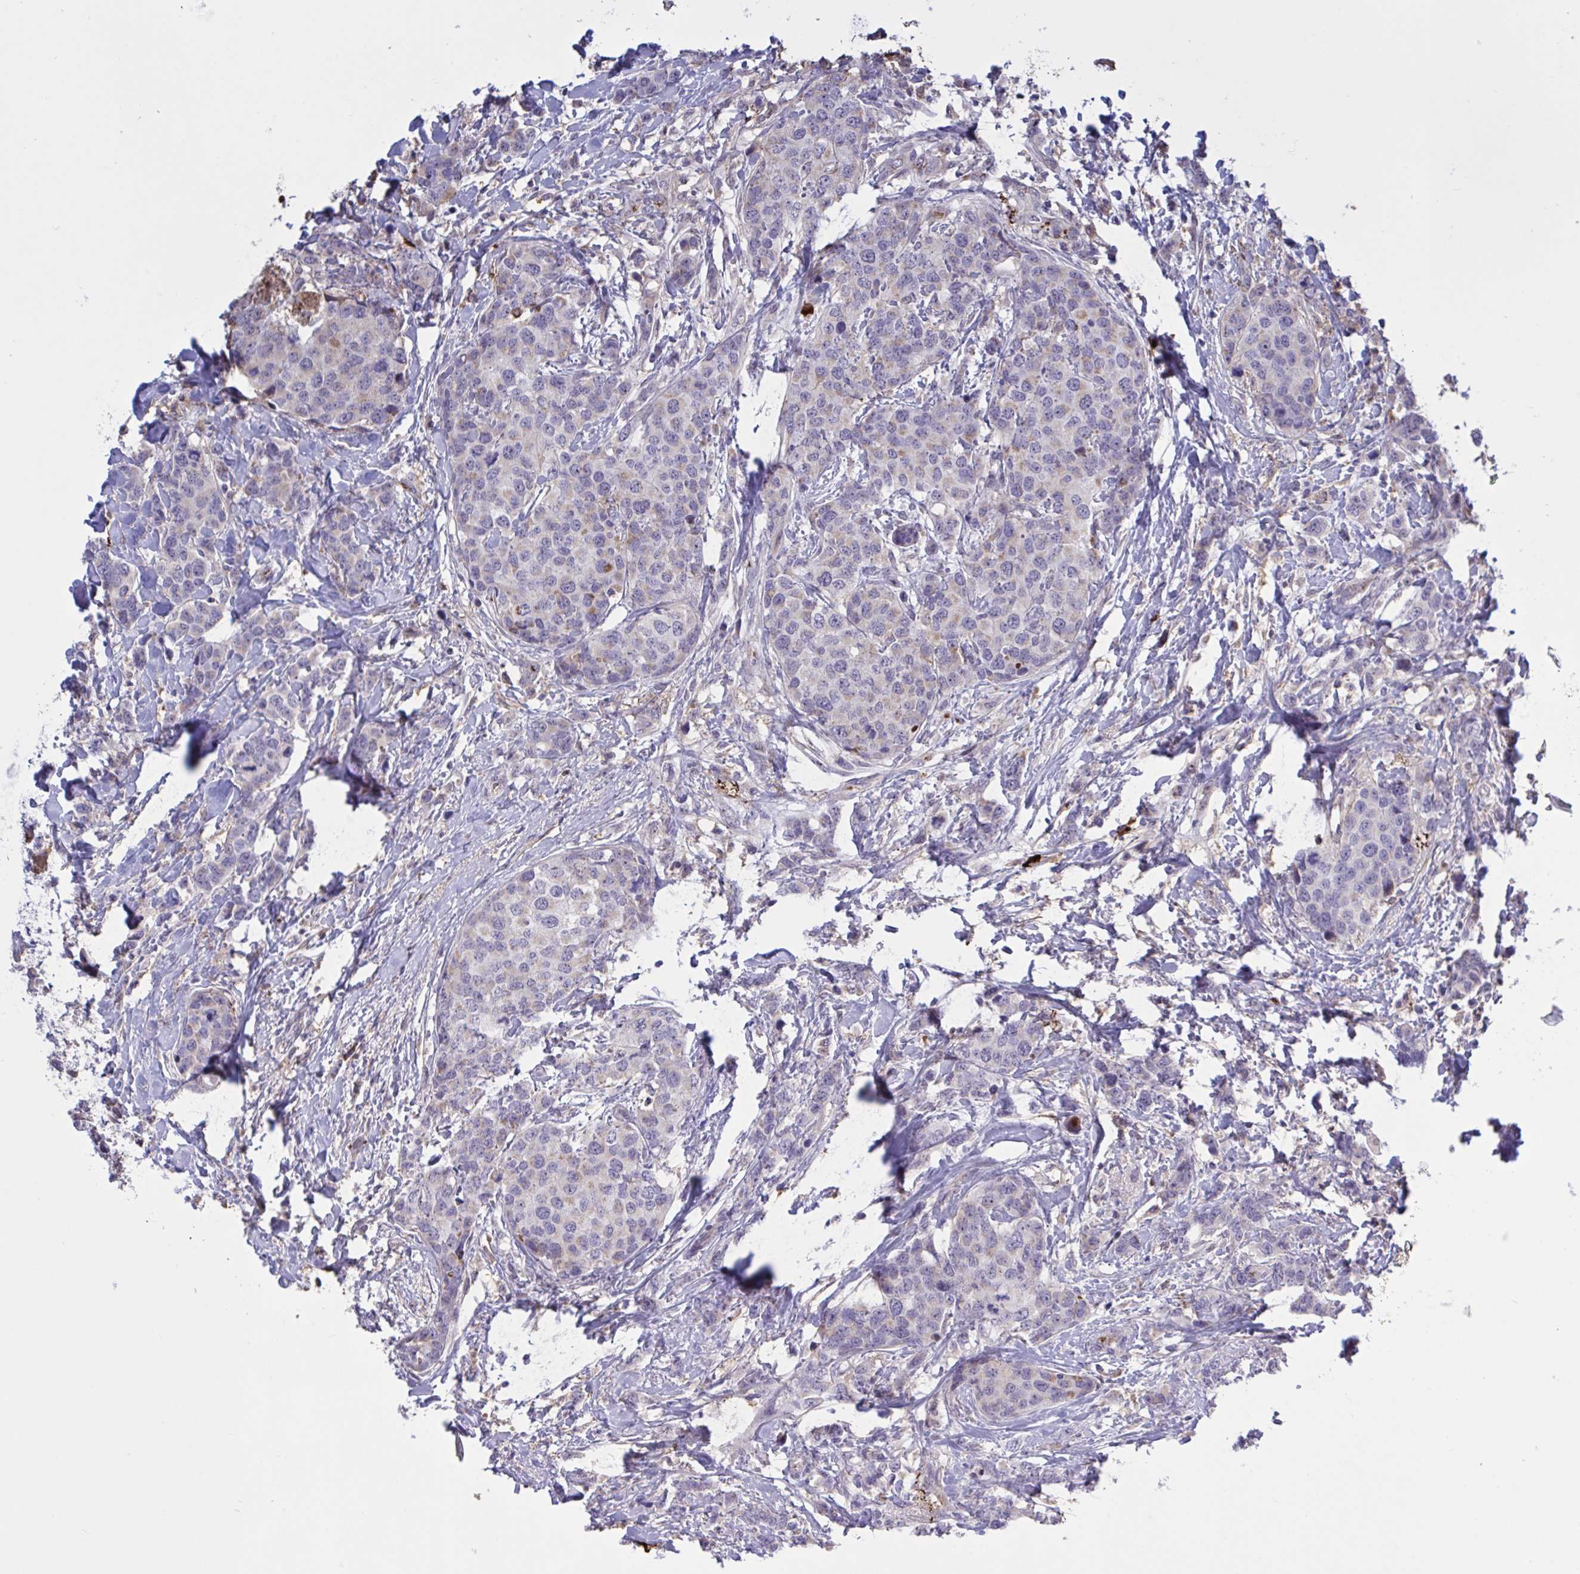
{"staining": {"intensity": "weak", "quantity": "25%-75%", "location": "cytoplasmic/membranous"}, "tissue": "breast cancer", "cell_type": "Tumor cells", "image_type": "cancer", "snomed": [{"axis": "morphology", "description": "Lobular carcinoma"}, {"axis": "topography", "description": "Breast"}], "caption": "High-magnification brightfield microscopy of breast lobular carcinoma stained with DAB (brown) and counterstained with hematoxylin (blue). tumor cells exhibit weak cytoplasmic/membranous staining is present in about25%-75% of cells.", "gene": "CD101", "patient": {"sex": "female", "age": 59}}